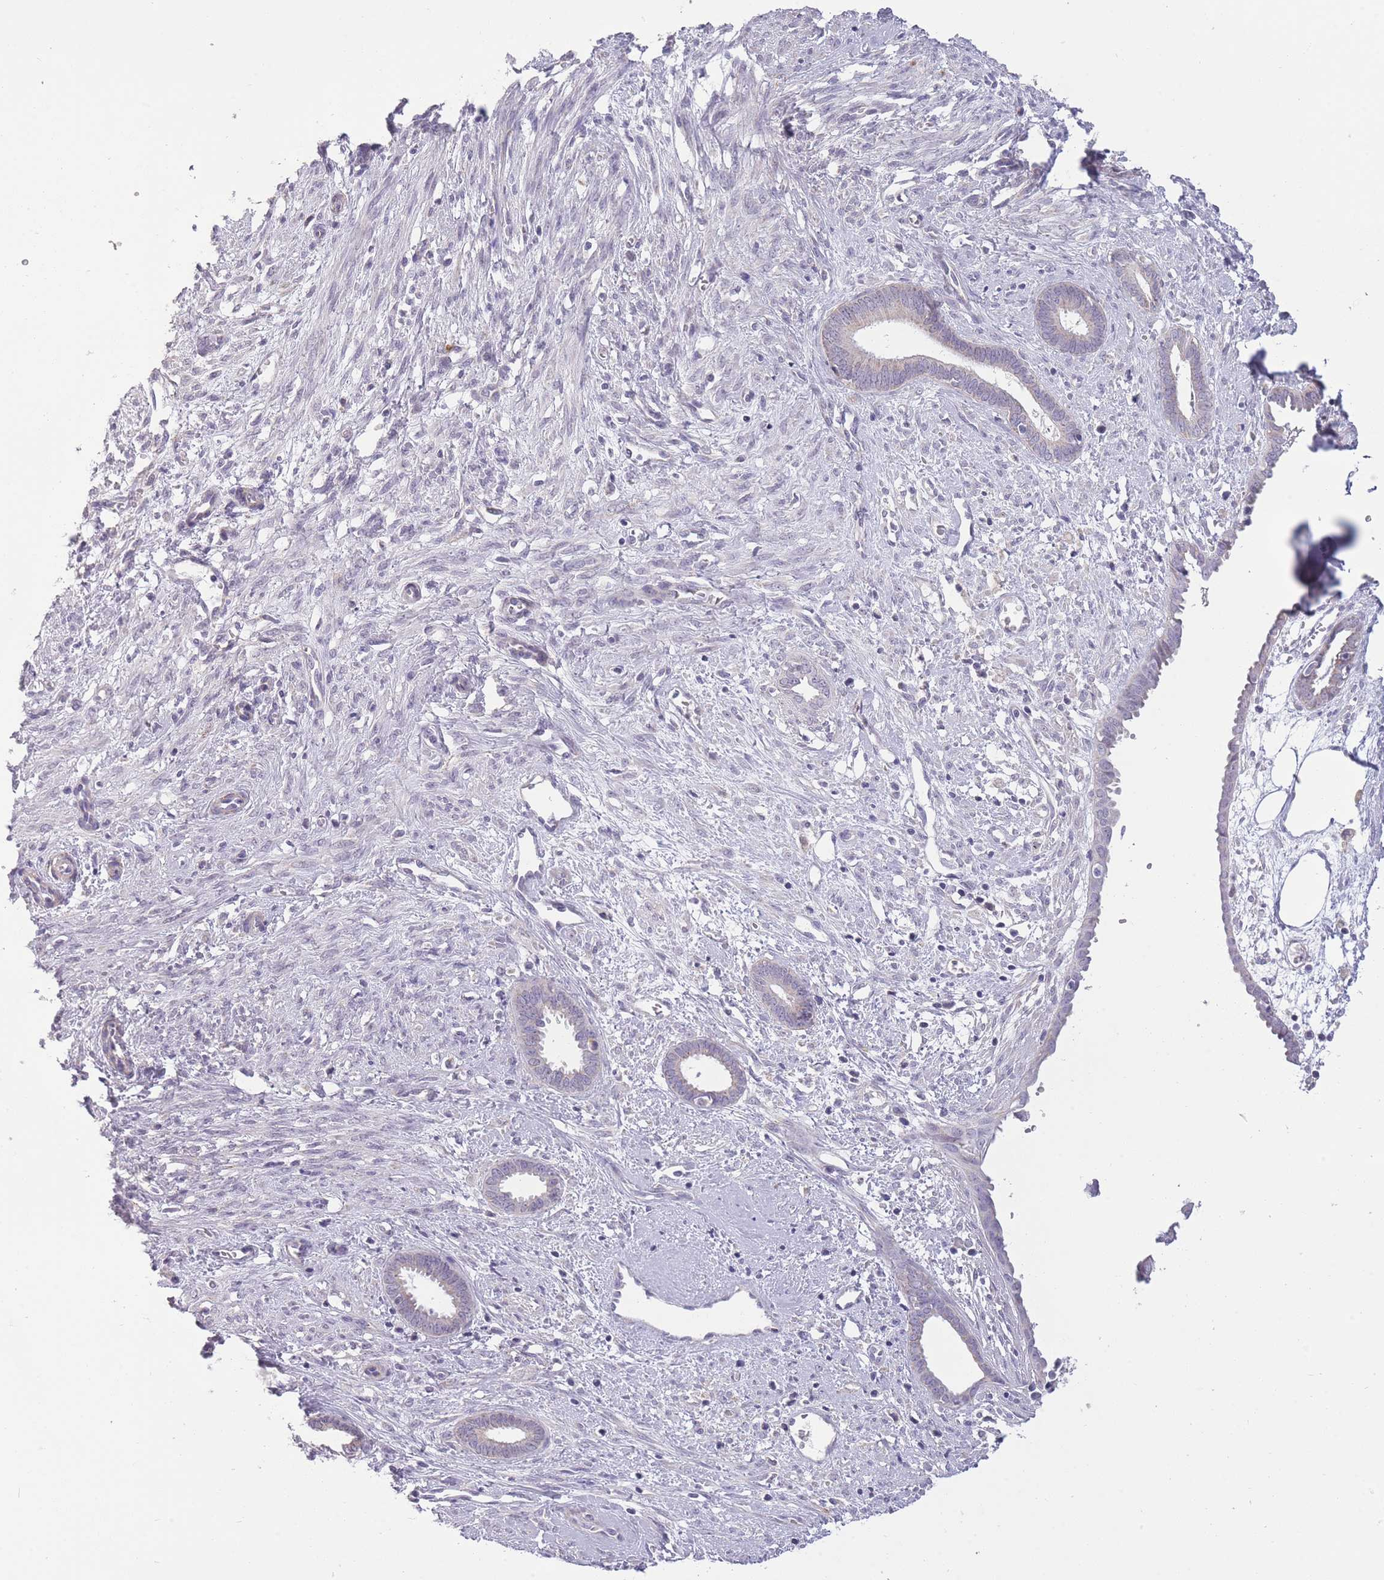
{"staining": {"intensity": "negative", "quantity": "none", "location": "none"}, "tissue": "endometrium", "cell_type": "Cells in endometrial stroma", "image_type": "normal", "snomed": [{"axis": "morphology", "description": "Normal tissue, NOS"}, {"axis": "topography", "description": "Endometrium"}], "caption": "Unremarkable endometrium was stained to show a protein in brown. There is no significant staining in cells in endometrial stroma. The staining was performed using DAB (3,3'-diaminobenzidine) to visualize the protein expression in brown, while the nuclei were stained in blue with hematoxylin (Magnification: 20x).", "gene": "ZBTB24", "patient": {"sex": "female", "age": 61}}